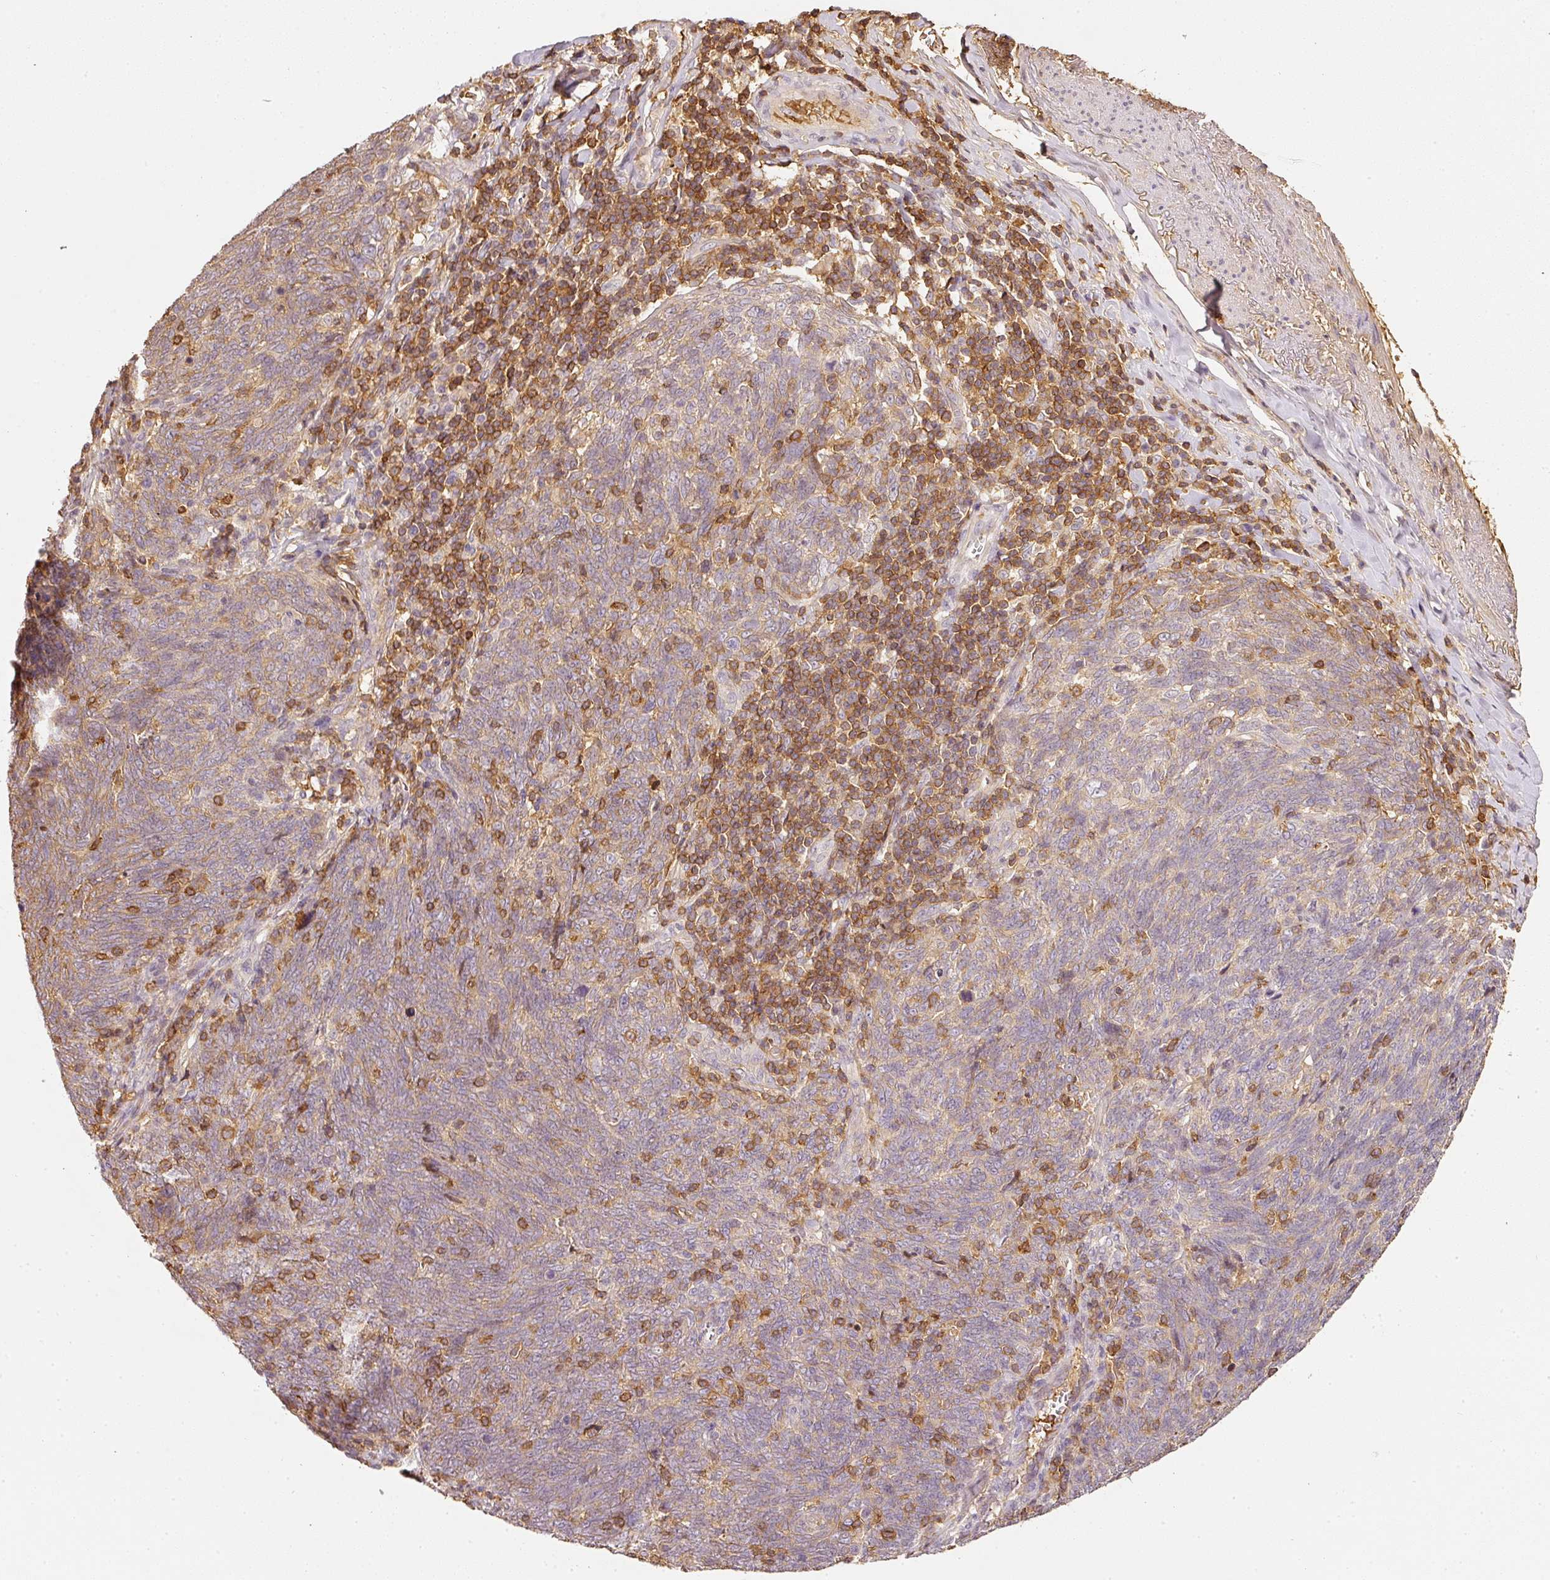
{"staining": {"intensity": "weak", "quantity": "25%-75%", "location": "cytoplasmic/membranous"}, "tissue": "lung cancer", "cell_type": "Tumor cells", "image_type": "cancer", "snomed": [{"axis": "morphology", "description": "Squamous cell carcinoma, NOS"}, {"axis": "topography", "description": "Lung"}], "caption": "A brown stain shows weak cytoplasmic/membranous positivity of a protein in lung cancer (squamous cell carcinoma) tumor cells.", "gene": "EVL", "patient": {"sex": "female", "age": 72}}